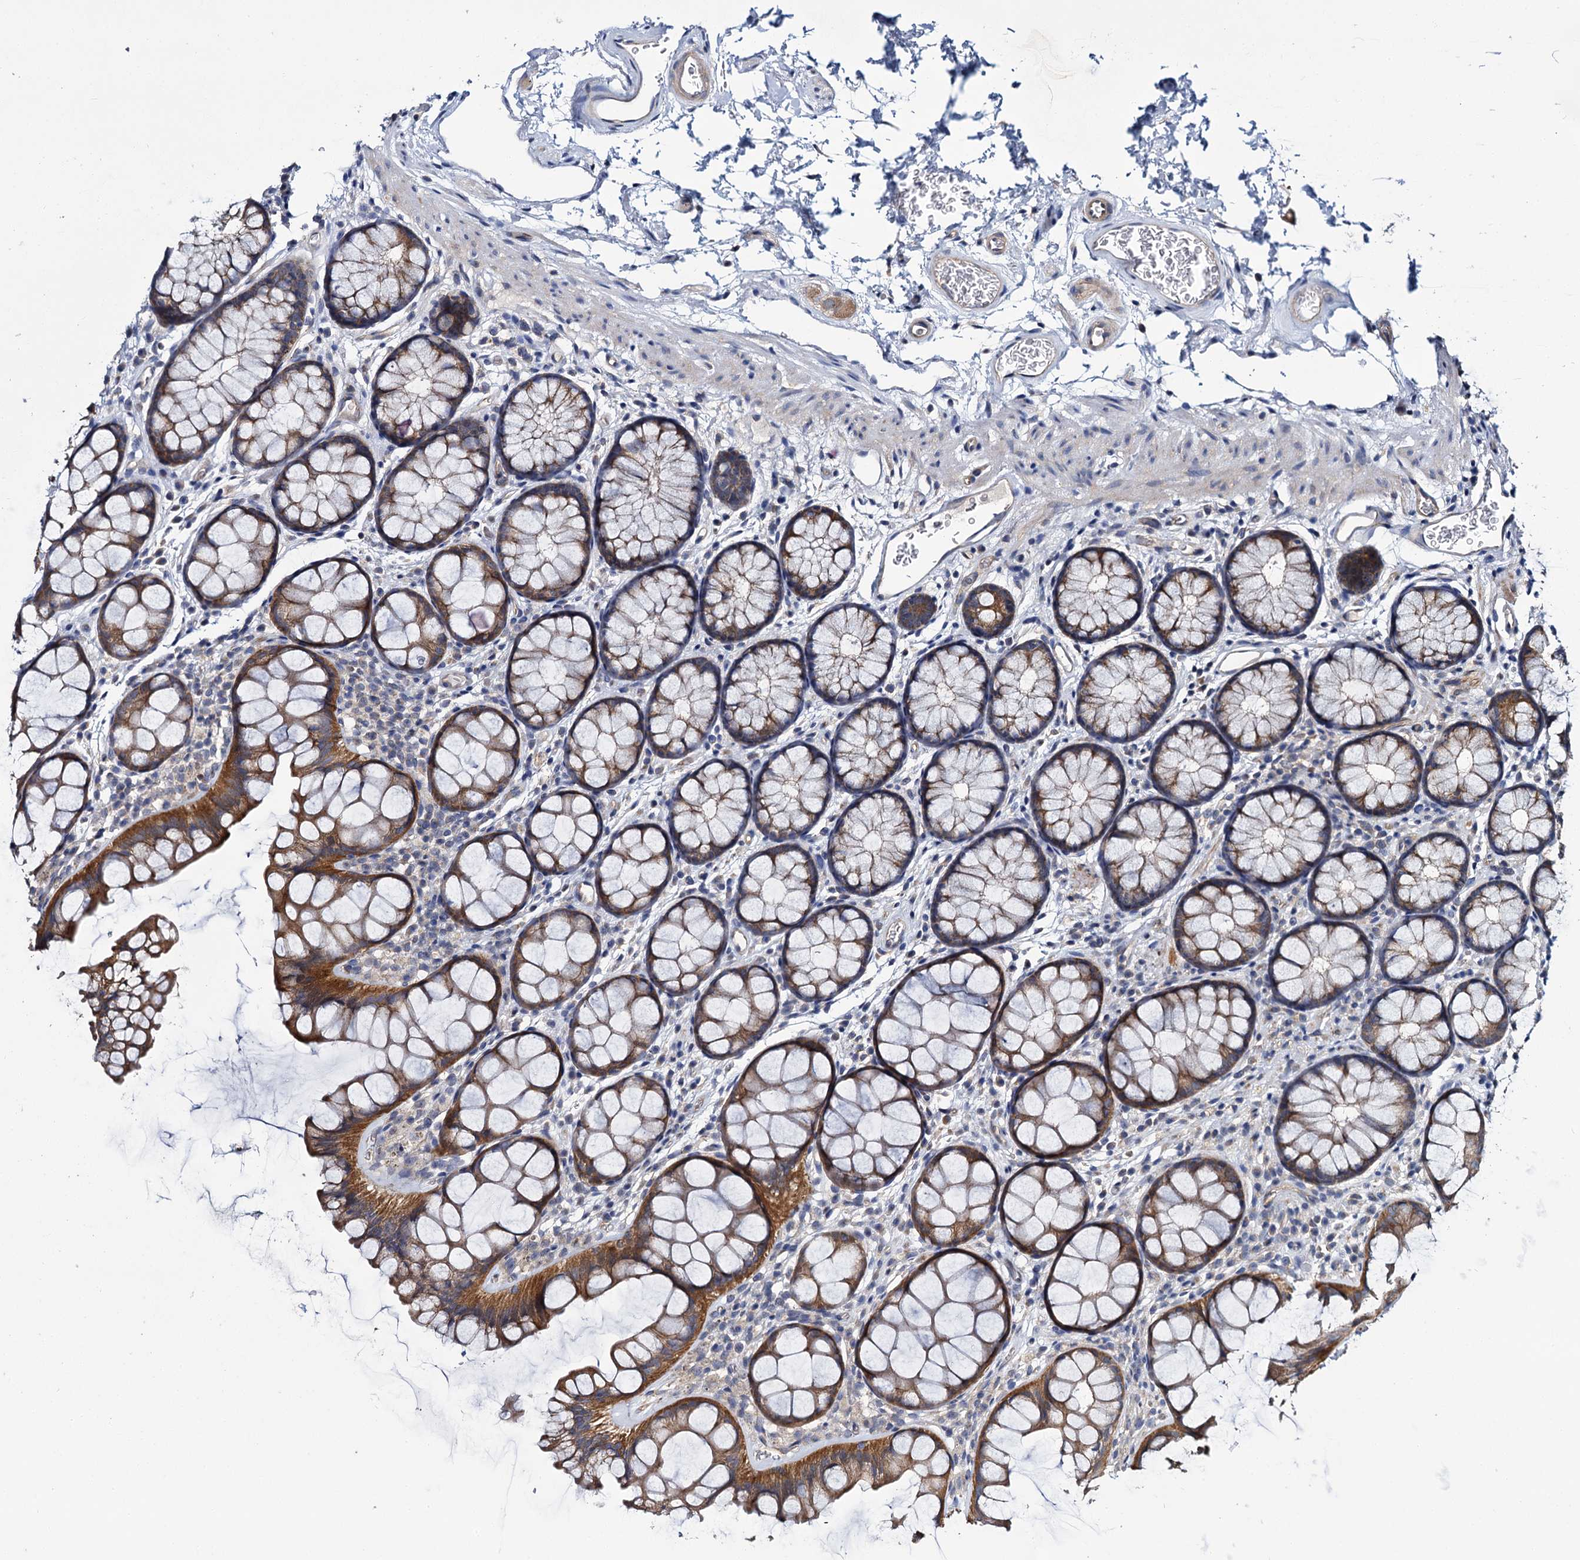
{"staining": {"intensity": "weak", "quantity": "25%-75%", "location": "cytoplasmic/membranous"}, "tissue": "colon", "cell_type": "Endothelial cells", "image_type": "normal", "snomed": [{"axis": "morphology", "description": "Normal tissue, NOS"}, {"axis": "topography", "description": "Colon"}], "caption": "Human colon stained with a brown dye exhibits weak cytoplasmic/membranous positive expression in approximately 25%-75% of endothelial cells.", "gene": "CEP295", "patient": {"sex": "female", "age": 82}}